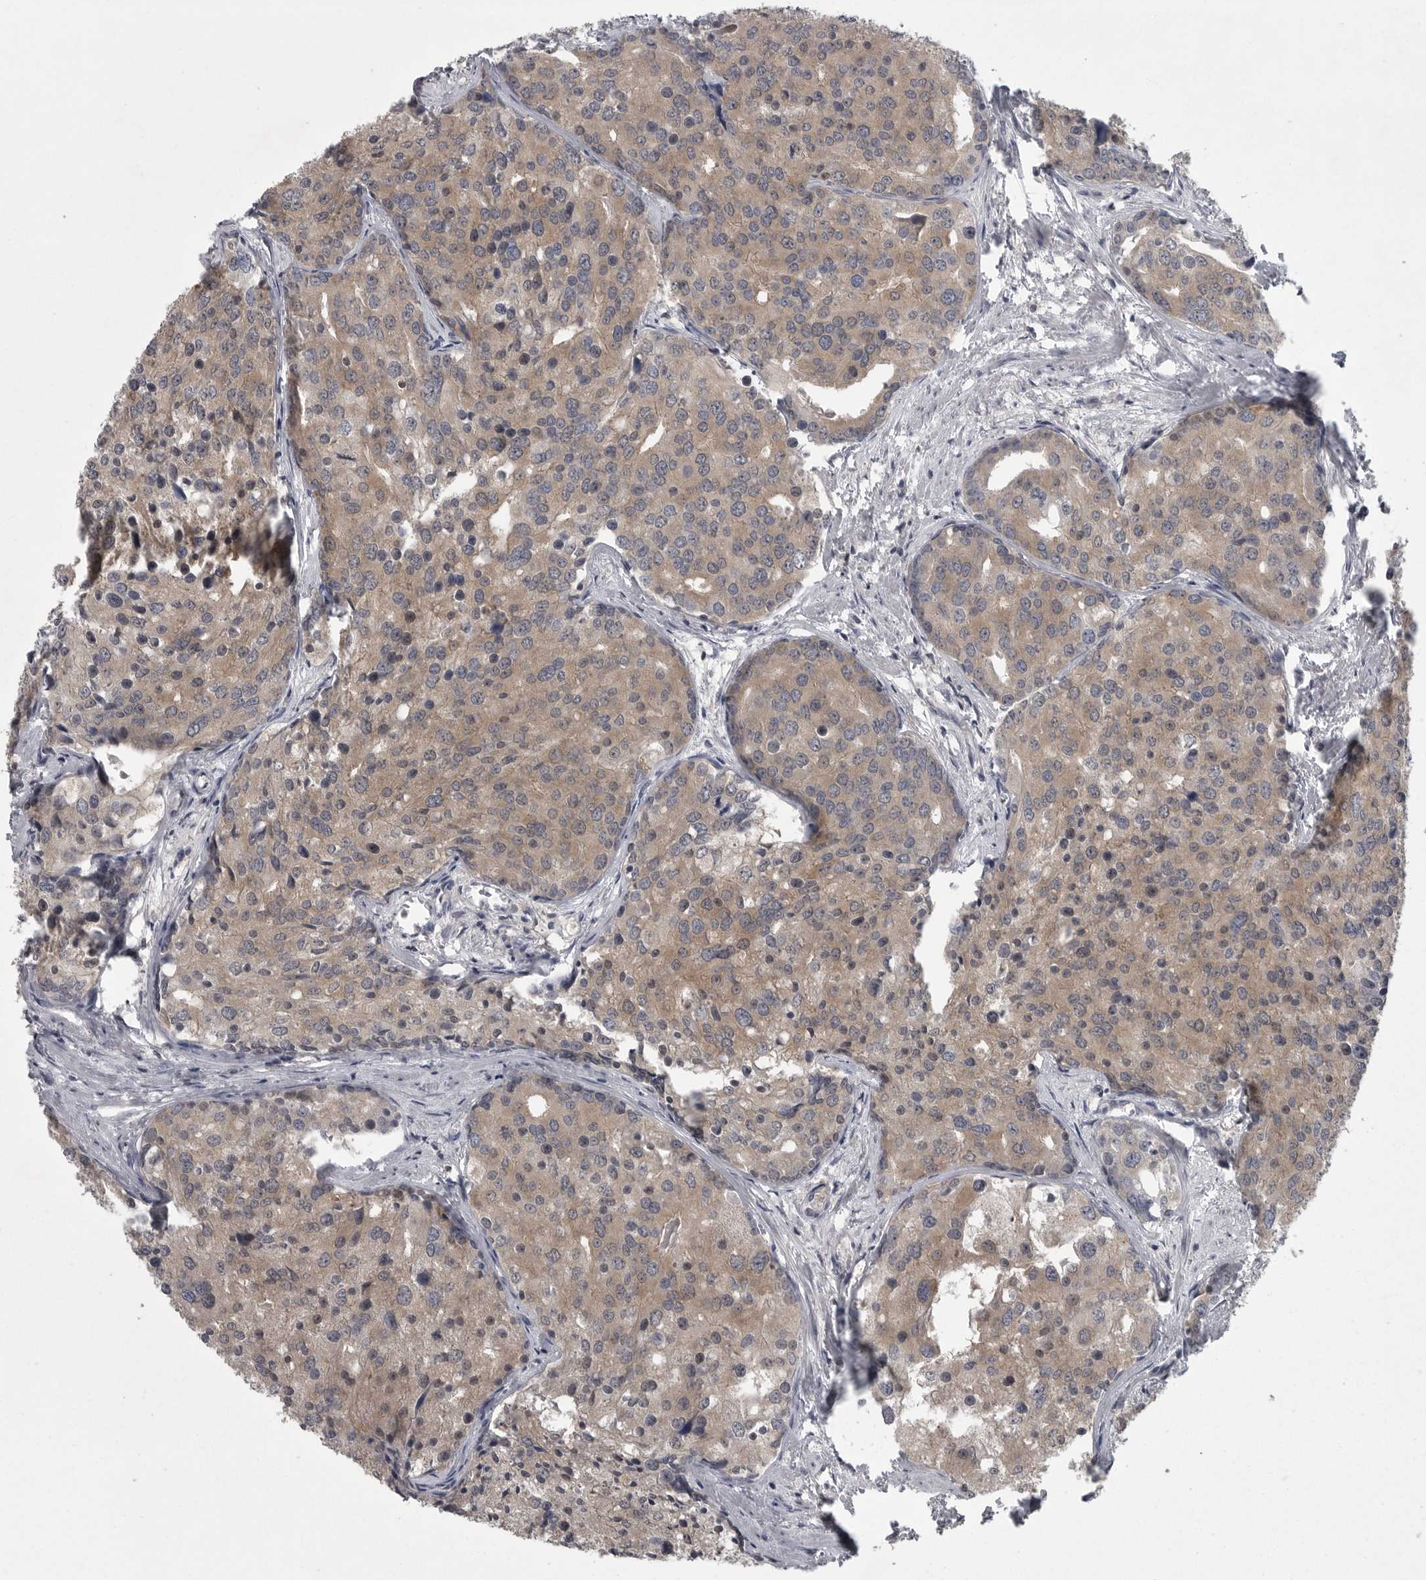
{"staining": {"intensity": "weak", "quantity": ">75%", "location": "cytoplasmic/membranous"}, "tissue": "prostate cancer", "cell_type": "Tumor cells", "image_type": "cancer", "snomed": [{"axis": "morphology", "description": "Adenocarcinoma, High grade"}, {"axis": "topography", "description": "Prostate"}], "caption": "Immunohistochemical staining of human high-grade adenocarcinoma (prostate) displays low levels of weak cytoplasmic/membranous protein positivity in approximately >75% of tumor cells.", "gene": "PHF13", "patient": {"sex": "male", "age": 50}}